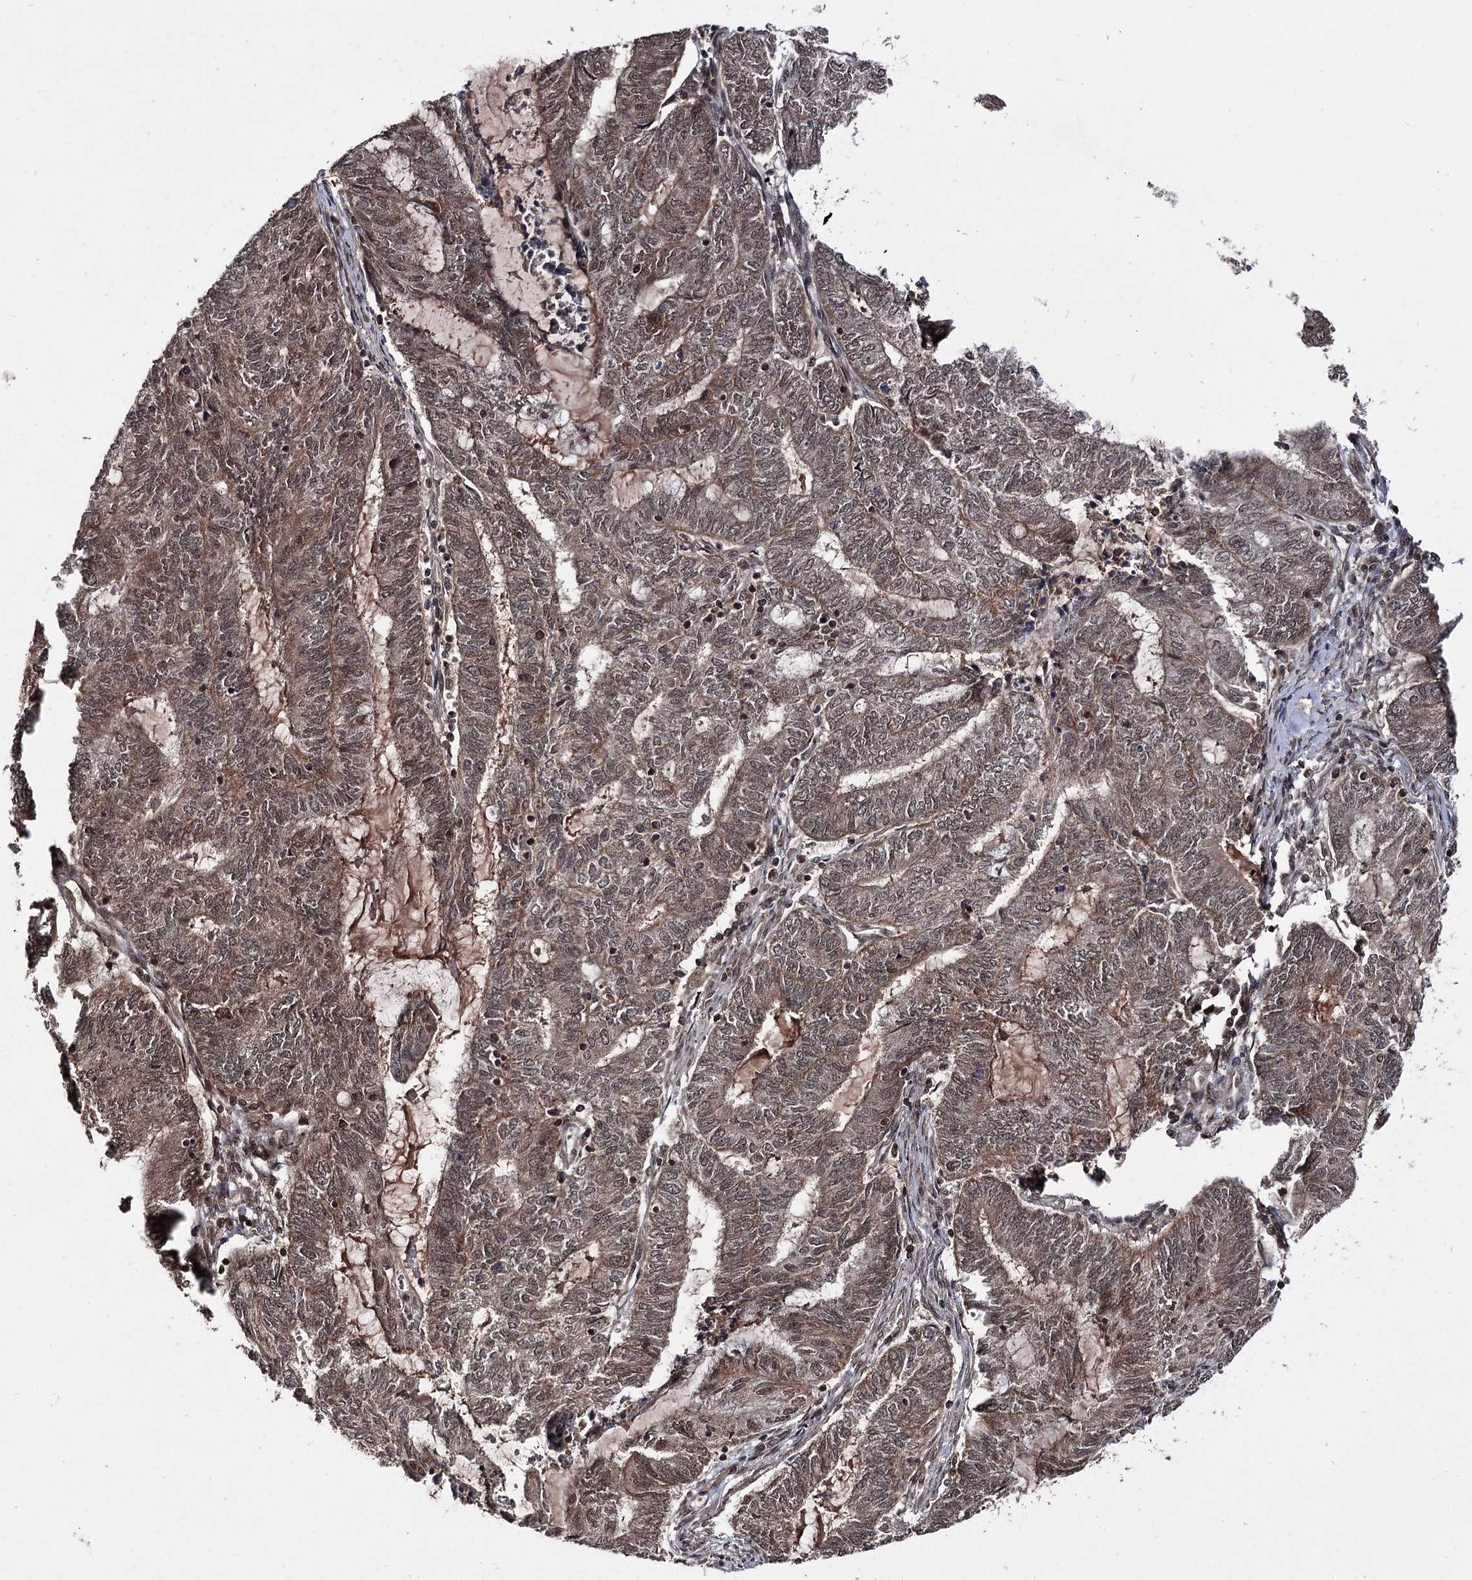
{"staining": {"intensity": "strong", "quantity": "<25%", "location": "cytoplasmic/membranous,nuclear"}, "tissue": "endometrial cancer", "cell_type": "Tumor cells", "image_type": "cancer", "snomed": [{"axis": "morphology", "description": "Adenocarcinoma, NOS"}, {"axis": "topography", "description": "Uterus"}, {"axis": "topography", "description": "Endometrium"}], "caption": "Immunohistochemical staining of endometrial cancer (adenocarcinoma) exhibits medium levels of strong cytoplasmic/membranous and nuclear staining in about <25% of tumor cells.", "gene": "FAM53B", "patient": {"sex": "female", "age": 70}}